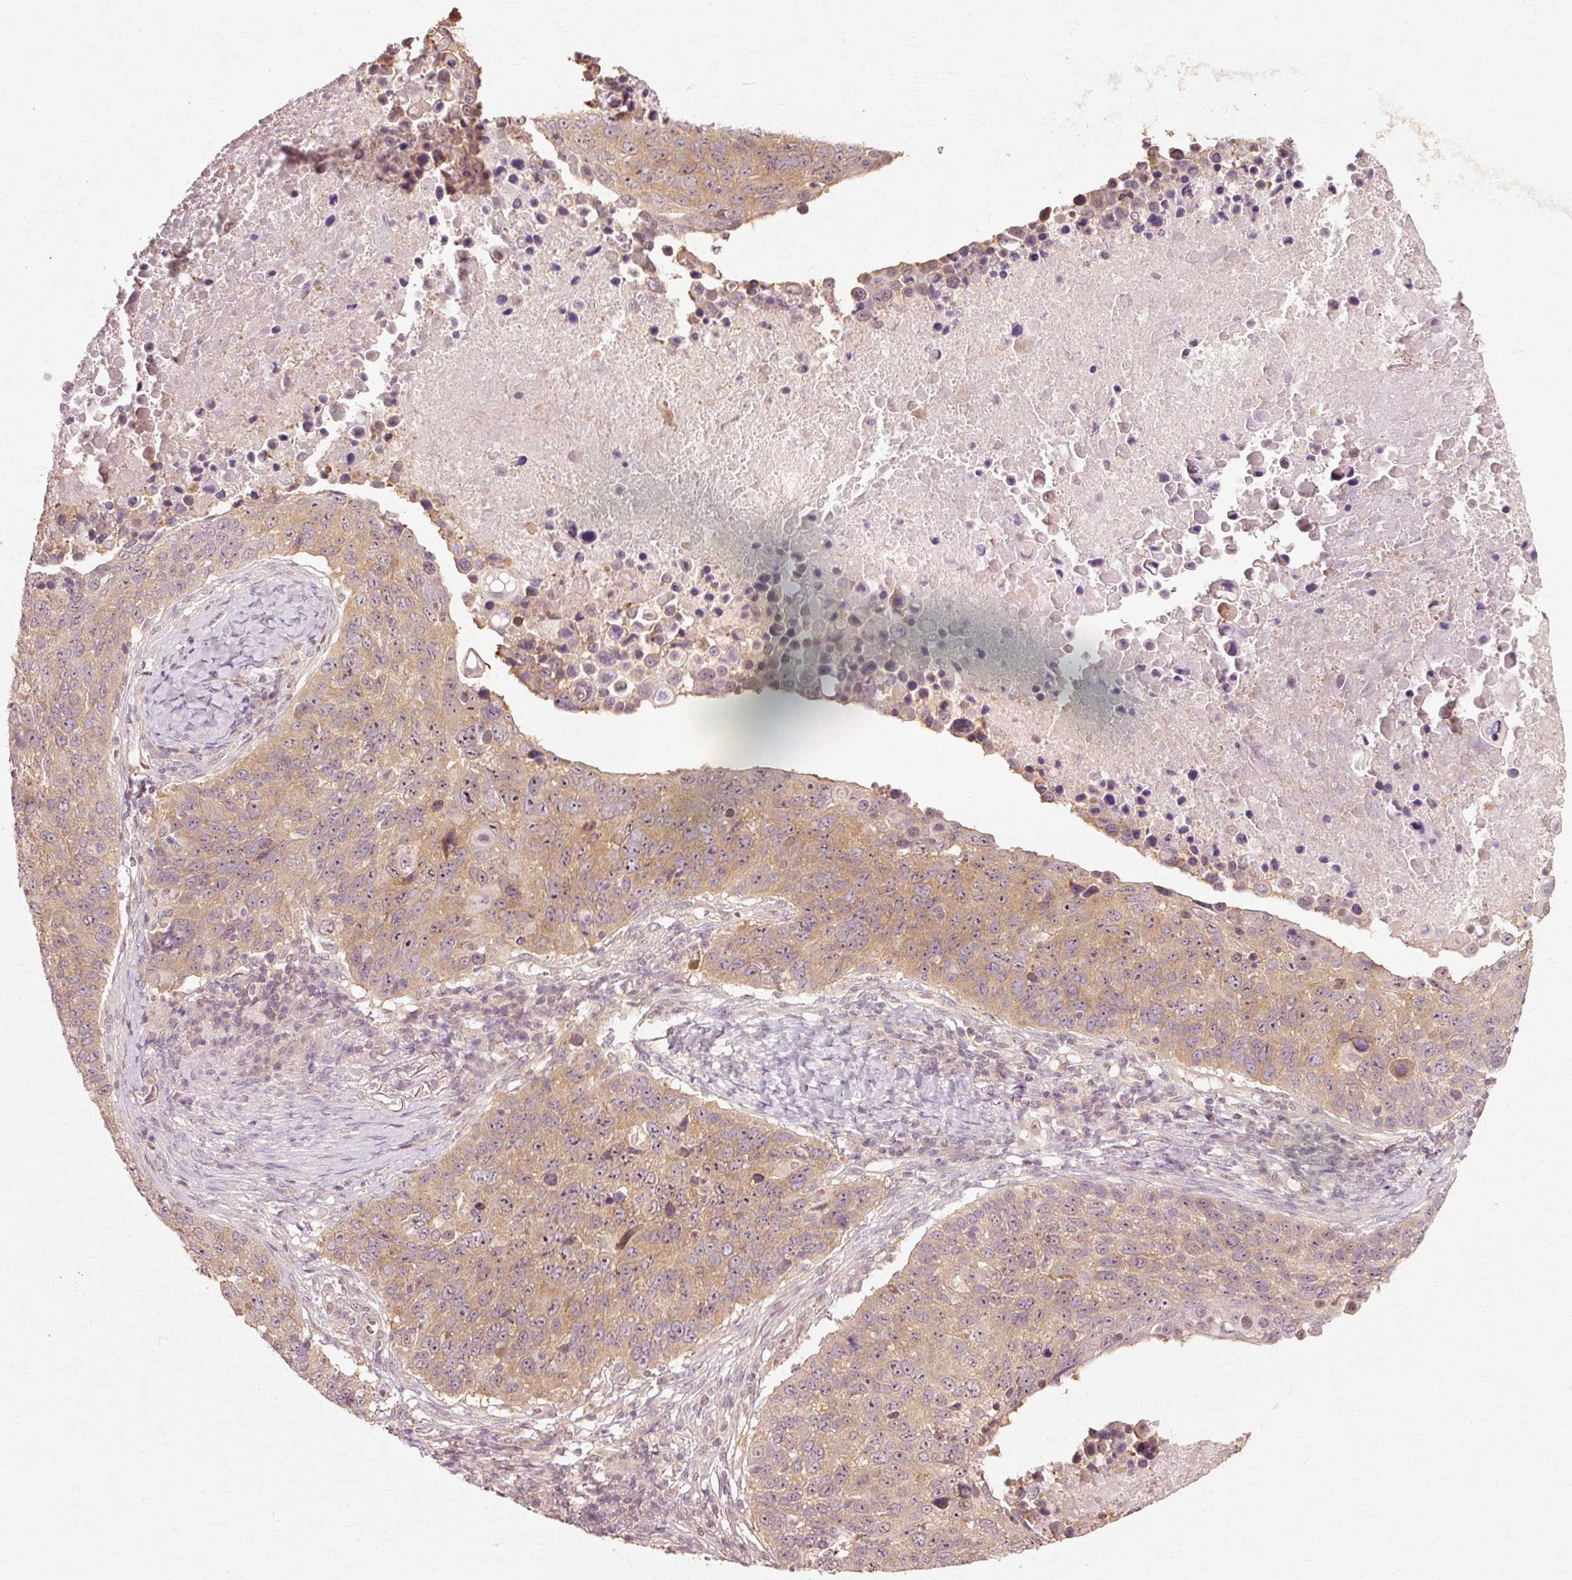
{"staining": {"intensity": "weak", "quantity": ">75%", "location": "cytoplasmic/membranous"}, "tissue": "lung cancer", "cell_type": "Tumor cells", "image_type": "cancer", "snomed": [{"axis": "morphology", "description": "Normal tissue, NOS"}, {"axis": "morphology", "description": "Squamous cell carcinoma, NOS"}, {"axis": "topography", "description": "Lymph node"}, {"axis": "topography", "description": "Lung"}], "caption": "Lung cancer (squamous cell carcinoma) stained for a protein demonstrates weak cytoplasmic/membranous positivity in tumor cells. Immunohistochemistry stains the protein of interest in brown and the nuclei are stained blue.", "gene": "RGPD5", "patient": {"sex": "male", "age": 66}}